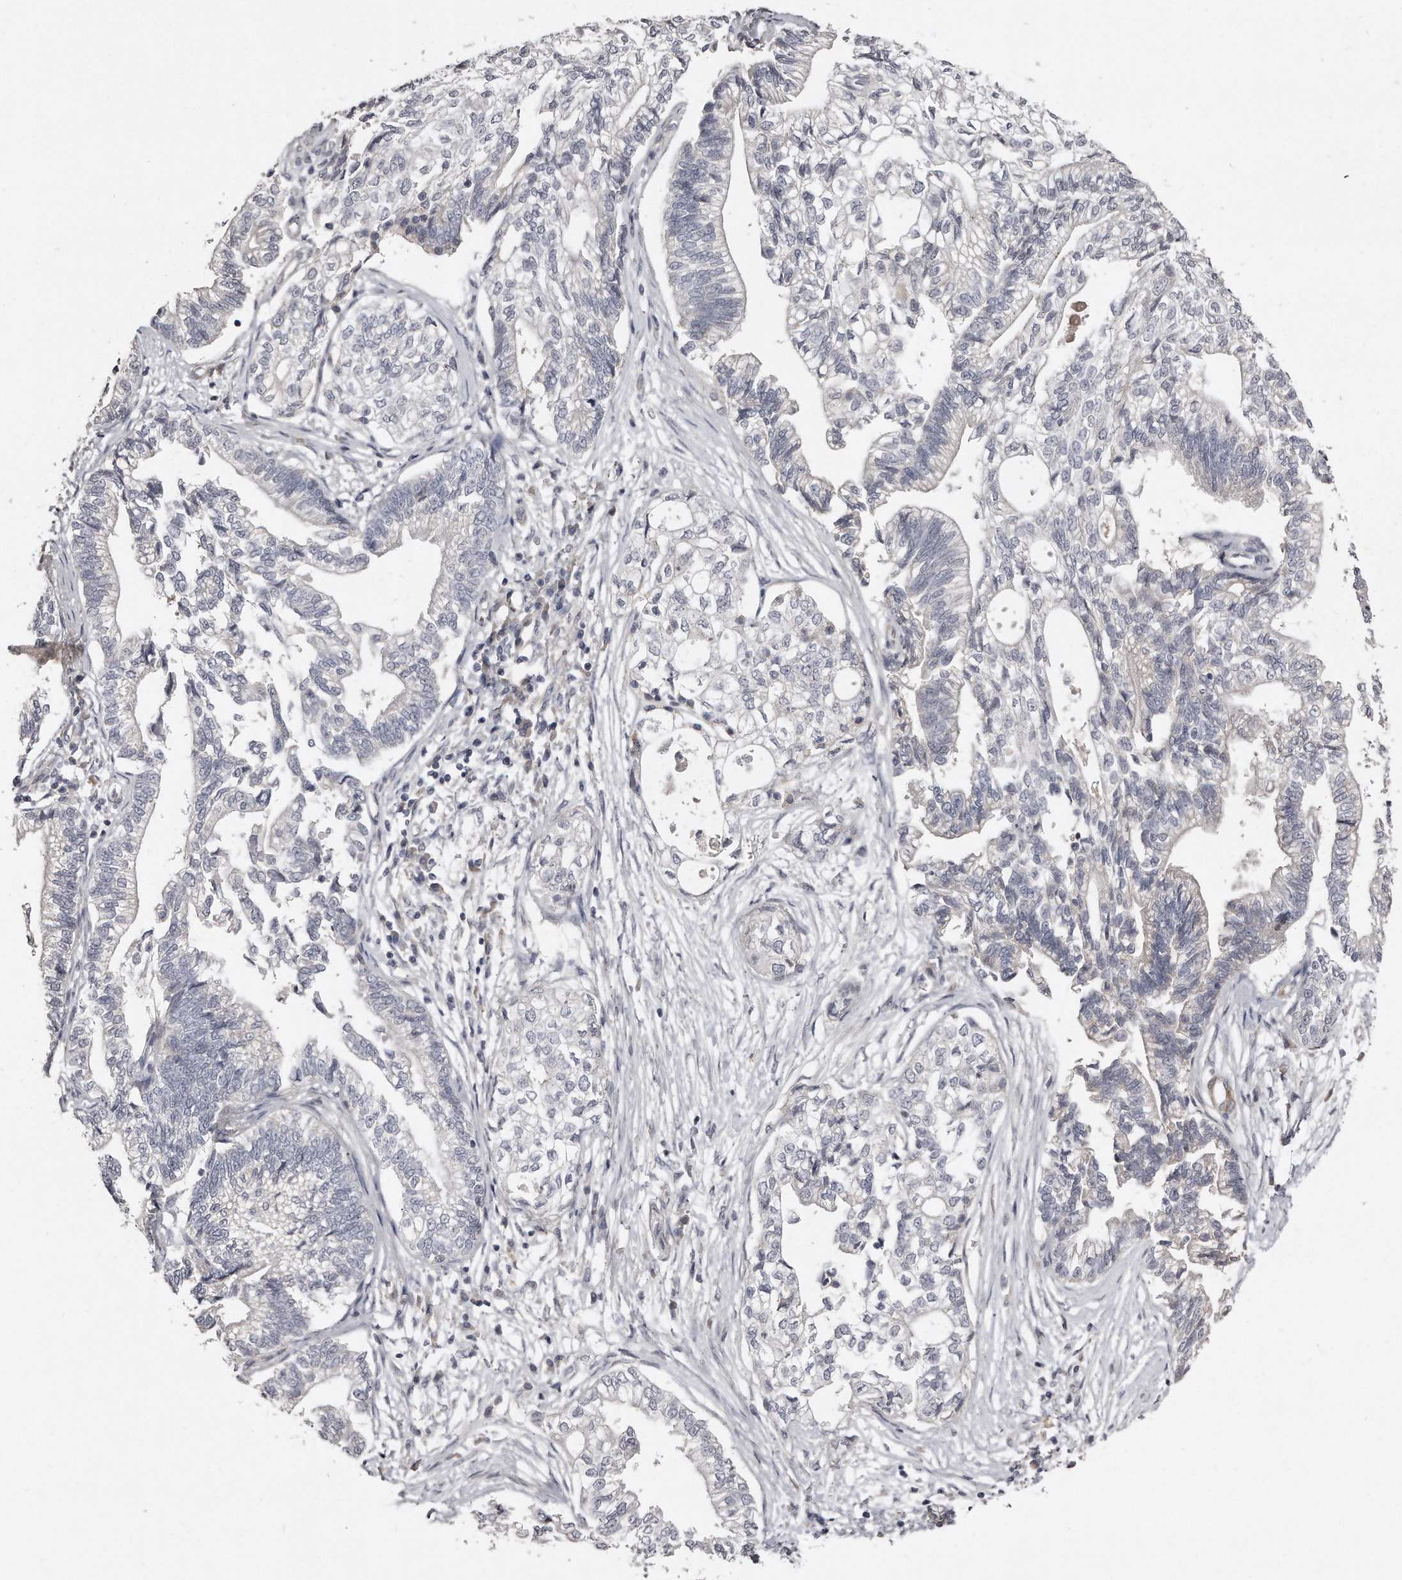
{"staining": {"intensity": "negative", "quantity": "none", "location": "none"}, "tissue": "pancreatic cancer", "cell_type": "Tumor cells", "image_type": "cancer", "snomed": [{"axis": "morphology", "description": "Adenocarcinoma, NOS"}, {"axis": "topography", "description": "Pancreas"}], "caption": "Pancreatic adenocarcinoma was stained to show a protein in brown. There is no significant staining in tumor cells.", "gene": "LMOD1", "patient": {"sex": "male", "age": 72}}